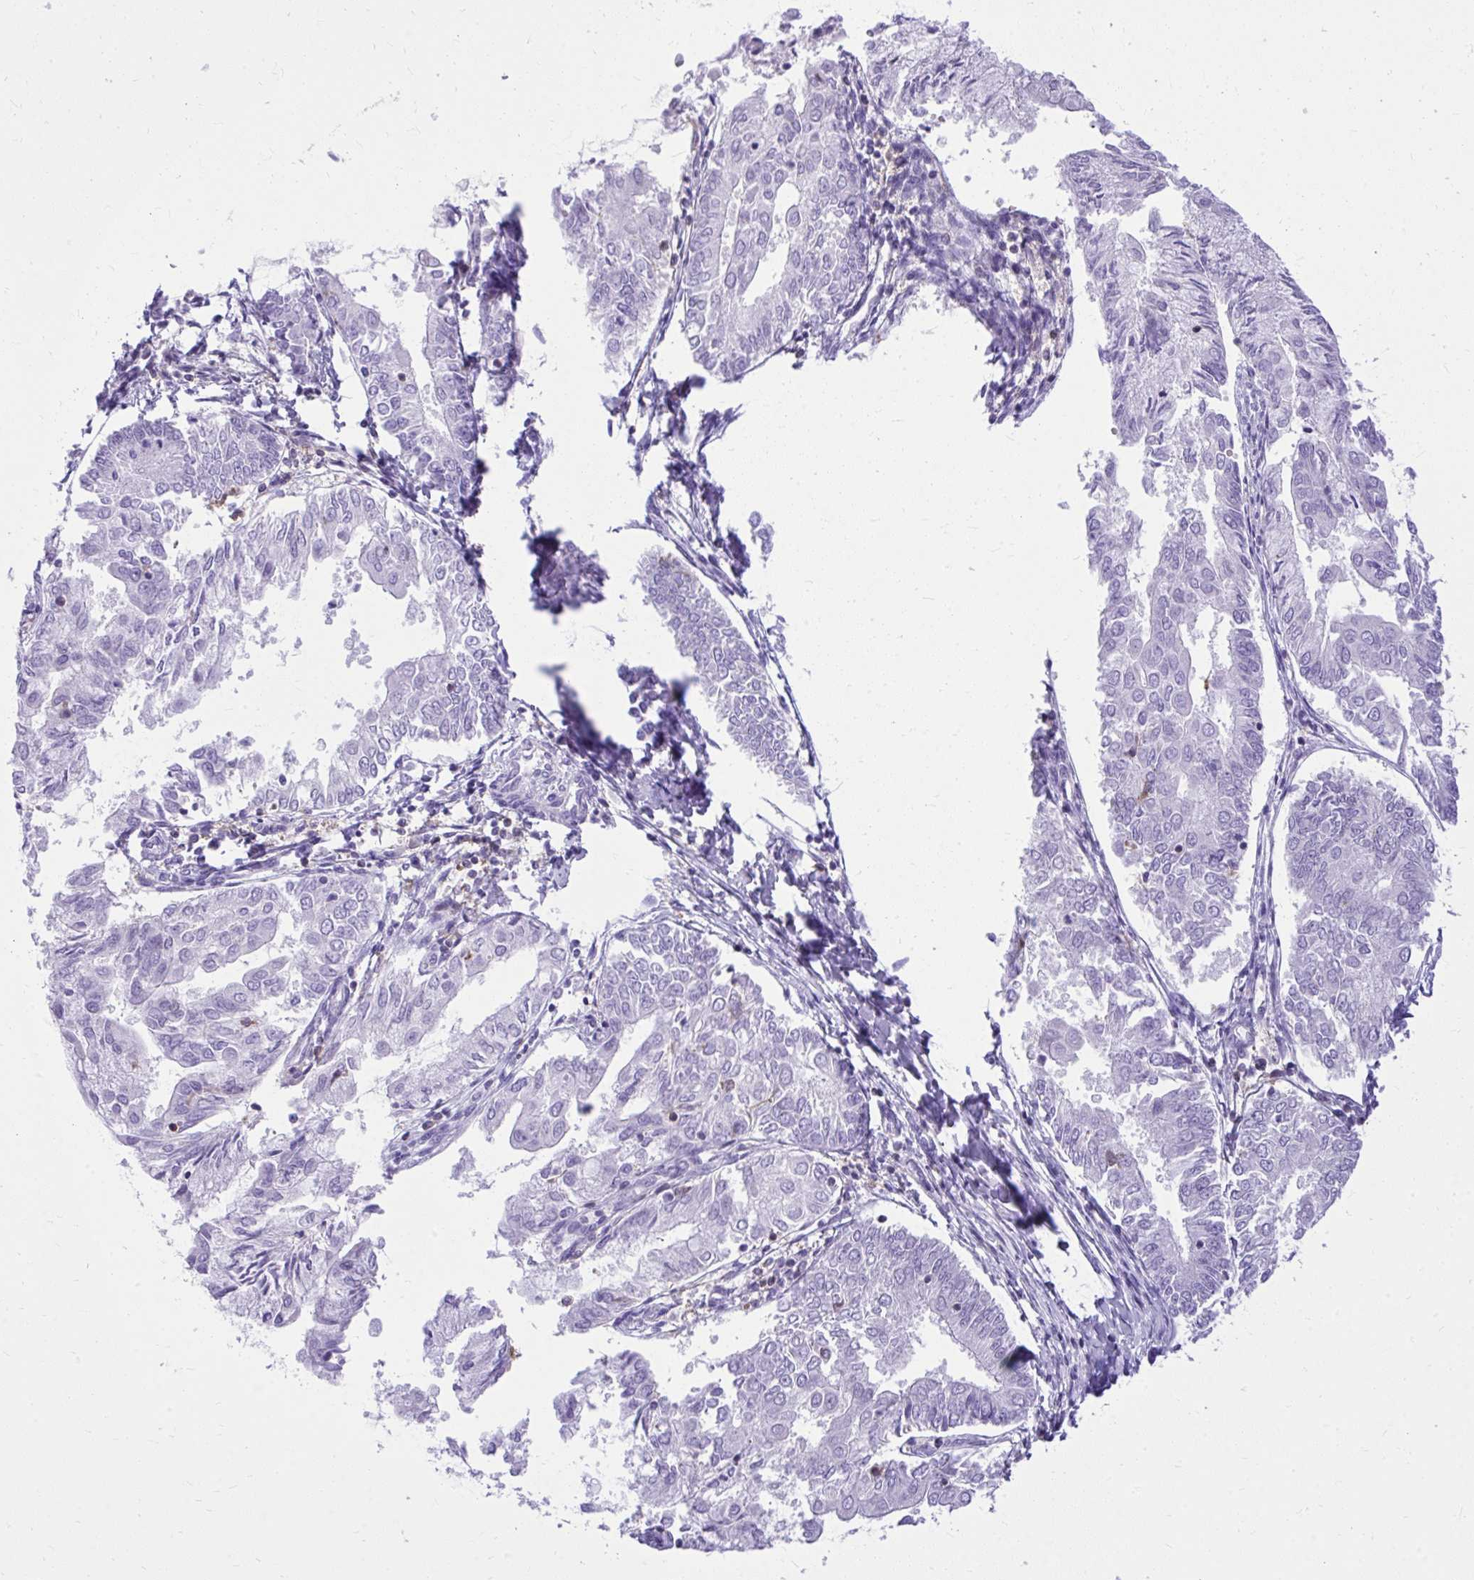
{"staining": {"intensity": "negative", "quantity": "none", "location": "none"}, "tissue": "endometrial cancer", "cell_type": "Tumor cells", "image_type": "cancer", "snomed": [{"axis": "morphology", "description": "Adenocarcinoma, NOS"}, {"axis": "topography", "description": "Endometrium"}], "caption": "Immunohistochemical staining of endometrial adenocarcinoma demonstrates no significant staining in tumor cells.", "gene": "GPRIN3", "patient": {"sex": "female", "age": 68}}